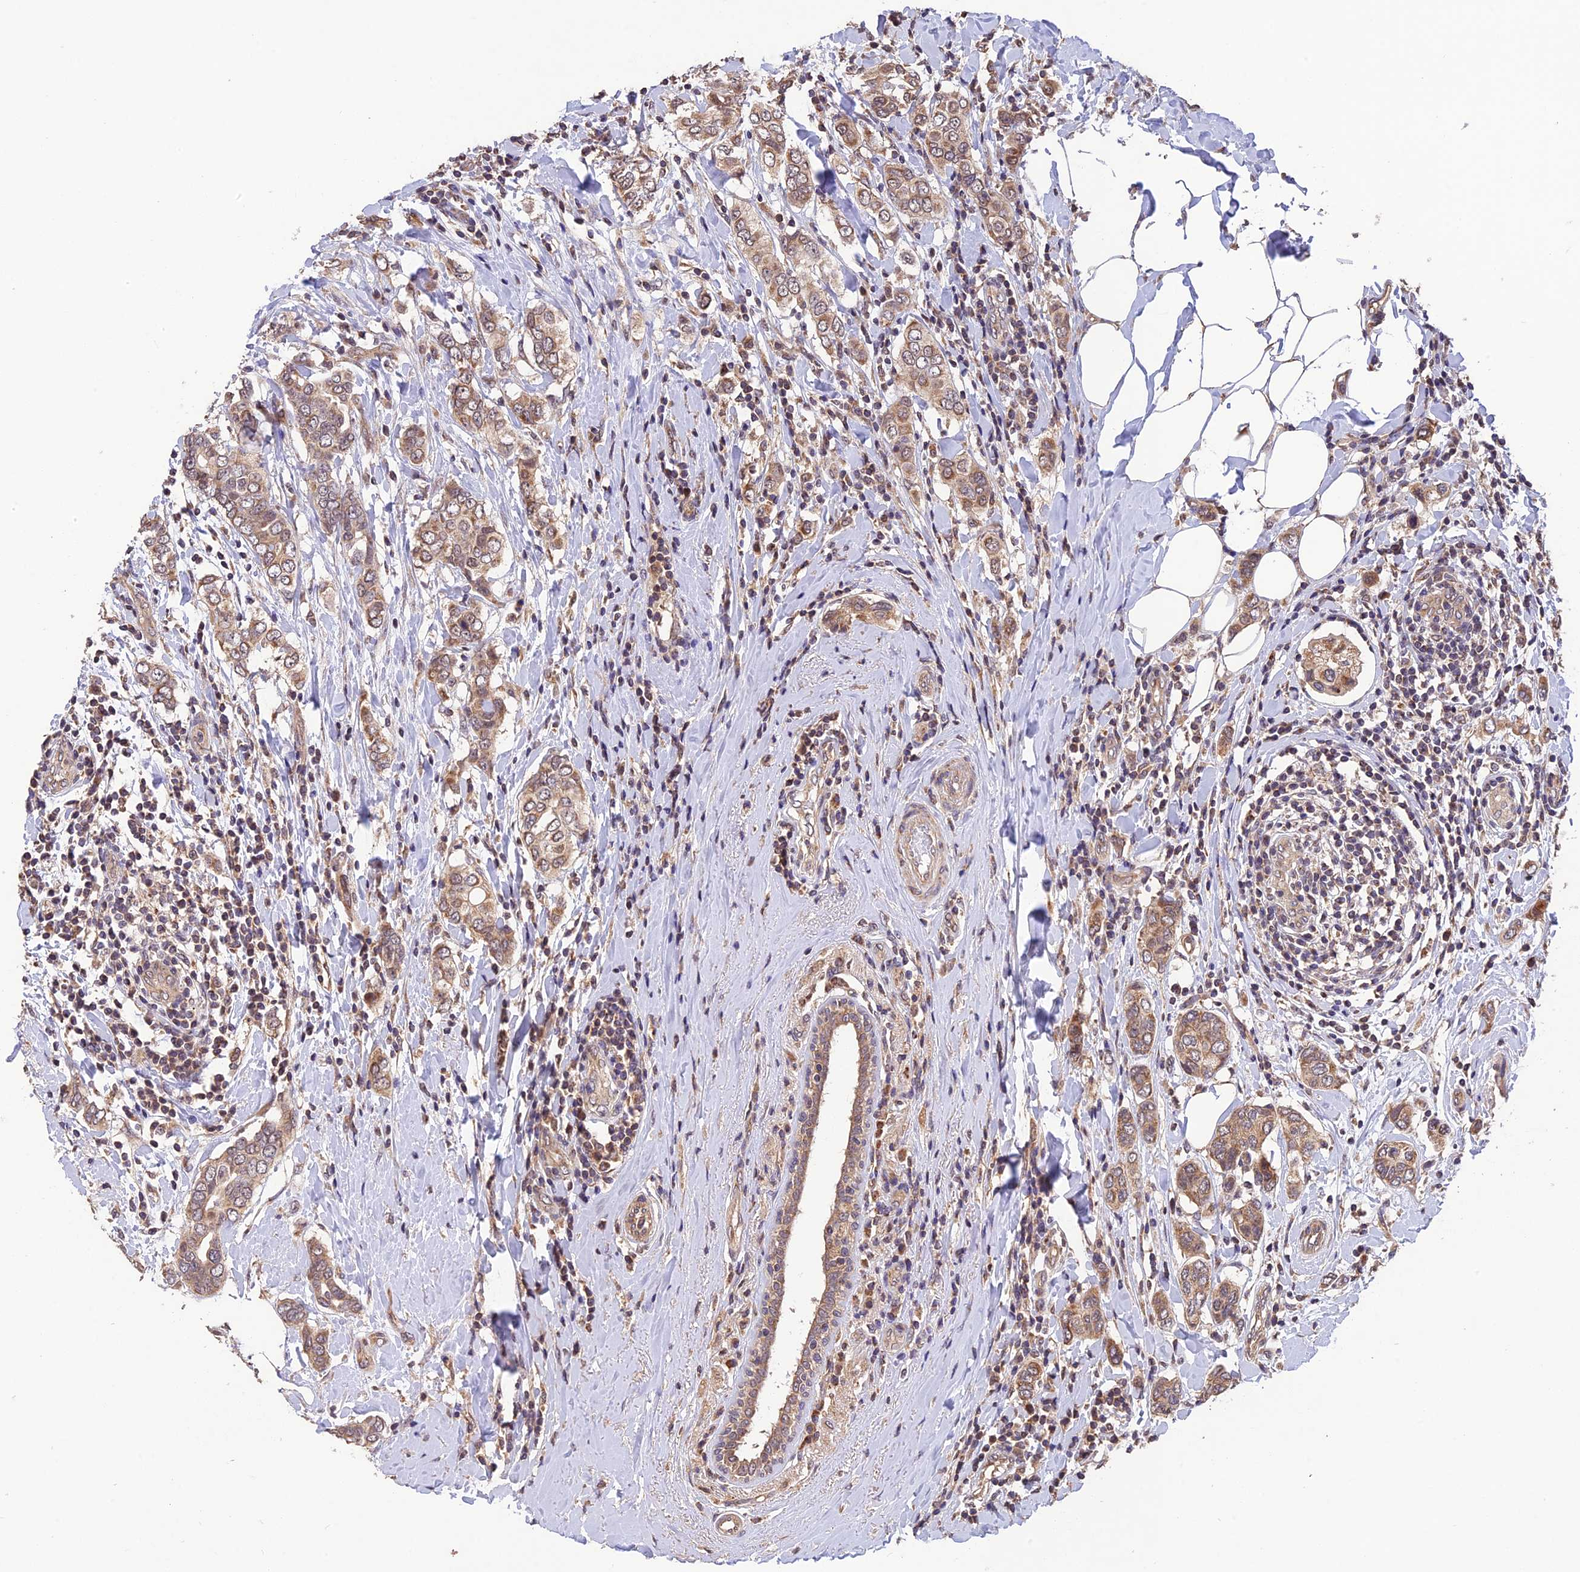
{"staining": {"intensity": "moderate", "quantity": ">75%", "location": "cytoplasmic/membranous"}, "tissue": "breast cancer", "cell_type": "Tumor cells", "image_type": "cancer", "snomed": [{"axis": "morphology", "description": "Lobular carcinoma"}, {"axis": "topography", "description": "Breast"}], "caption": "The immunohistochemical stain shows moderate cytoplasmic/membranous staining in tumor cells of breast cancer (lobular carcinoma) tissue. (DAB IHC, brown staining for protein, blue staining for nuclei).", "gene": "MNS1", "patient": {"sex": "female", "age": 51}}